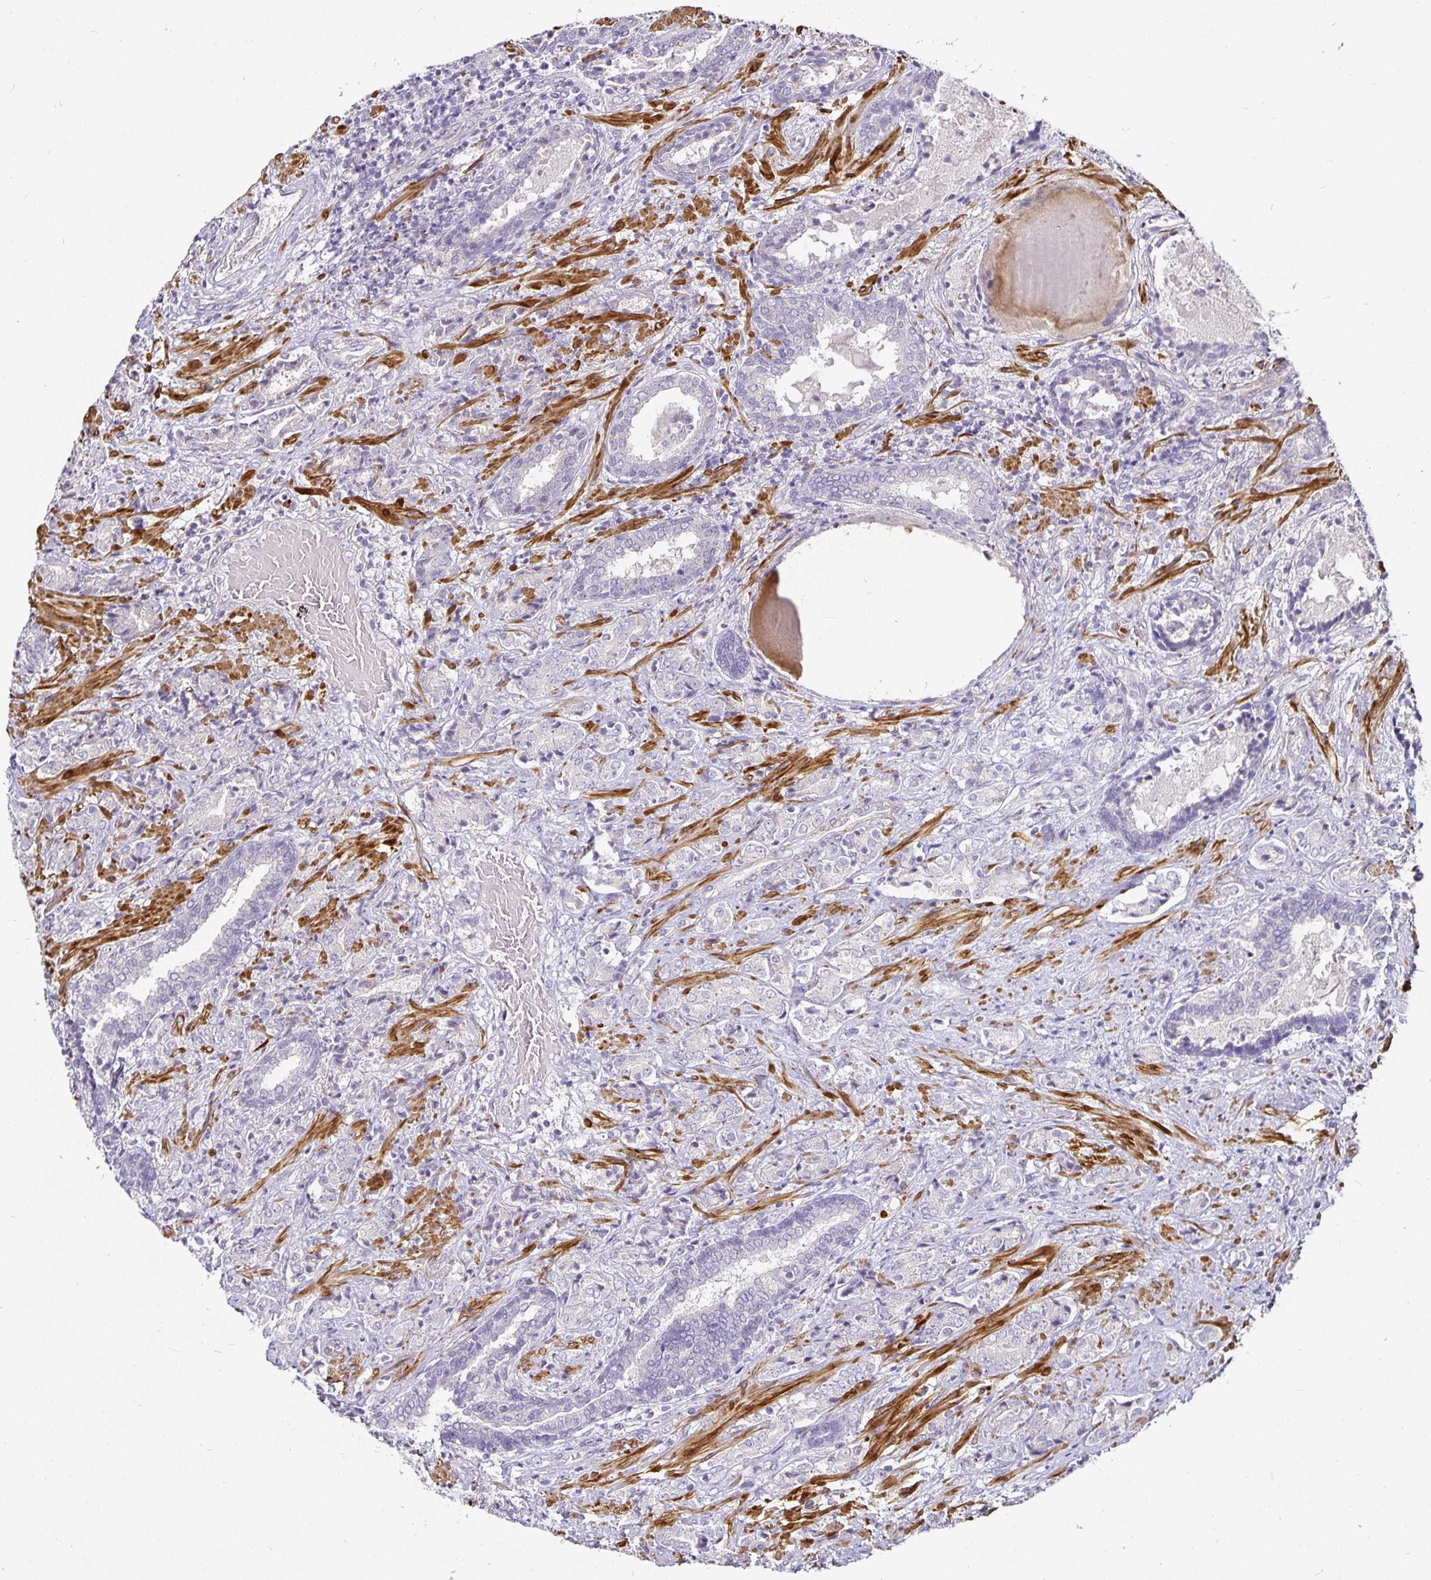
{"staining": {"intensity": "negative", "quantity": "none", "location": "none"}, "tissue": "prostate cancer", "cell_type": "Tumor cells", "image_type": "cancer", "snomed": [{"axis": "morphology", "description": "Adenocarcinoma, High grade"}, {"axis": "topography", "description": "Prostate"}], "caption": "The histopathology image demonstrates no staining of tumor cells in prostate cancer (high-grade adenocarcinoma).", "gene": "CA12", "patient": {"sex": "male", "age": 62}}